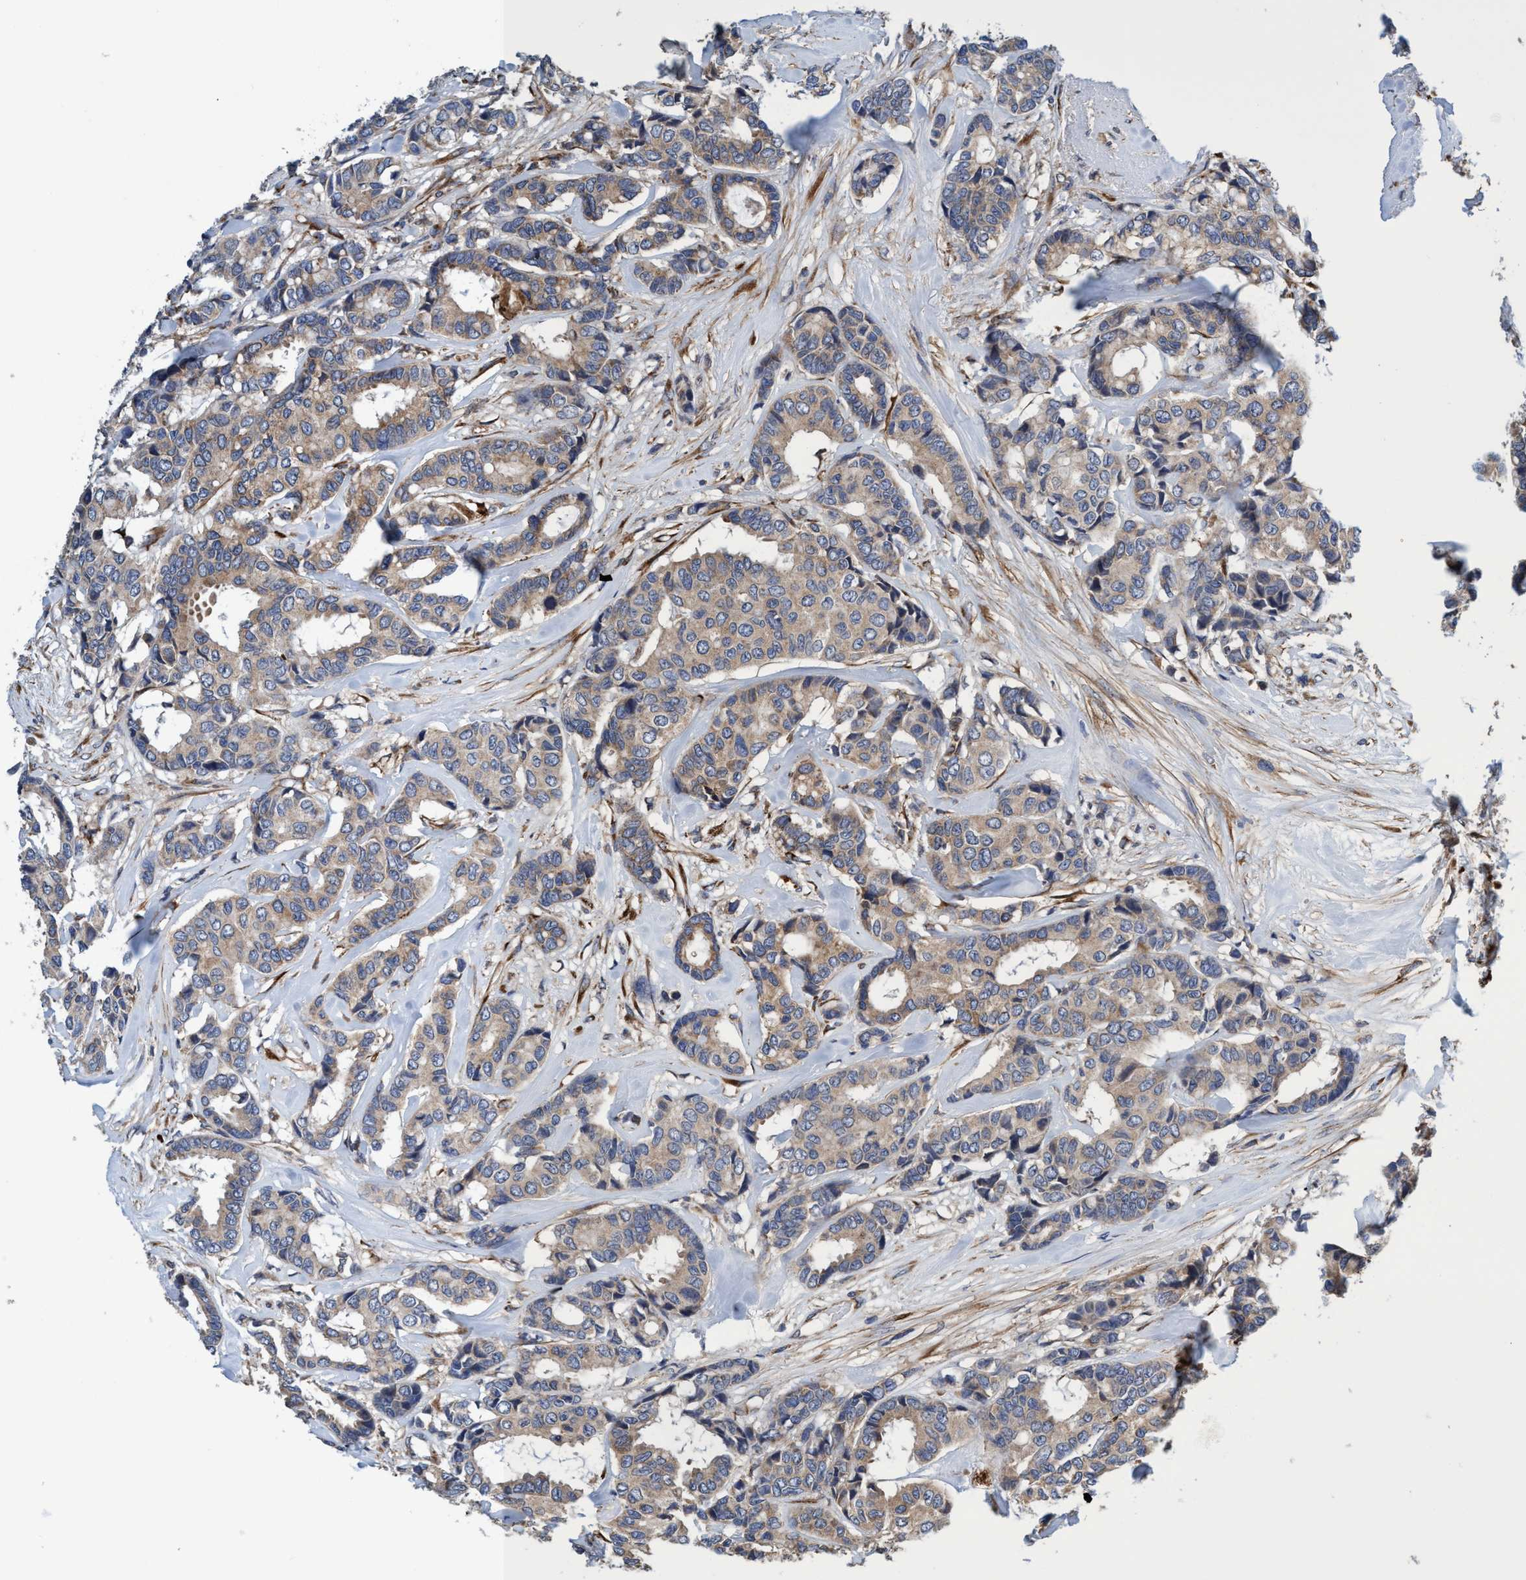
{"staining": {"intensity": "weak", "quantity": ">75%", "location": "cytoplasmic/membranous"}, "tissue": "breast cancer", "cell_type": "Tumor cells", "image_type": "cancer", "snomed": [{"axis": "morphology", "description": "Duct carcinoma"}, {"axis": "topography", "description": "Breast"}], "caption": "Human breast infiltrating ductal carcinoma stained for a protein (brown) exhibits weak cytoplasmic/membranous positive positivity in about >75% of tumor cells.", "gene": "CALCOCO2", "patient": {"sex": "female", "age": 87}}